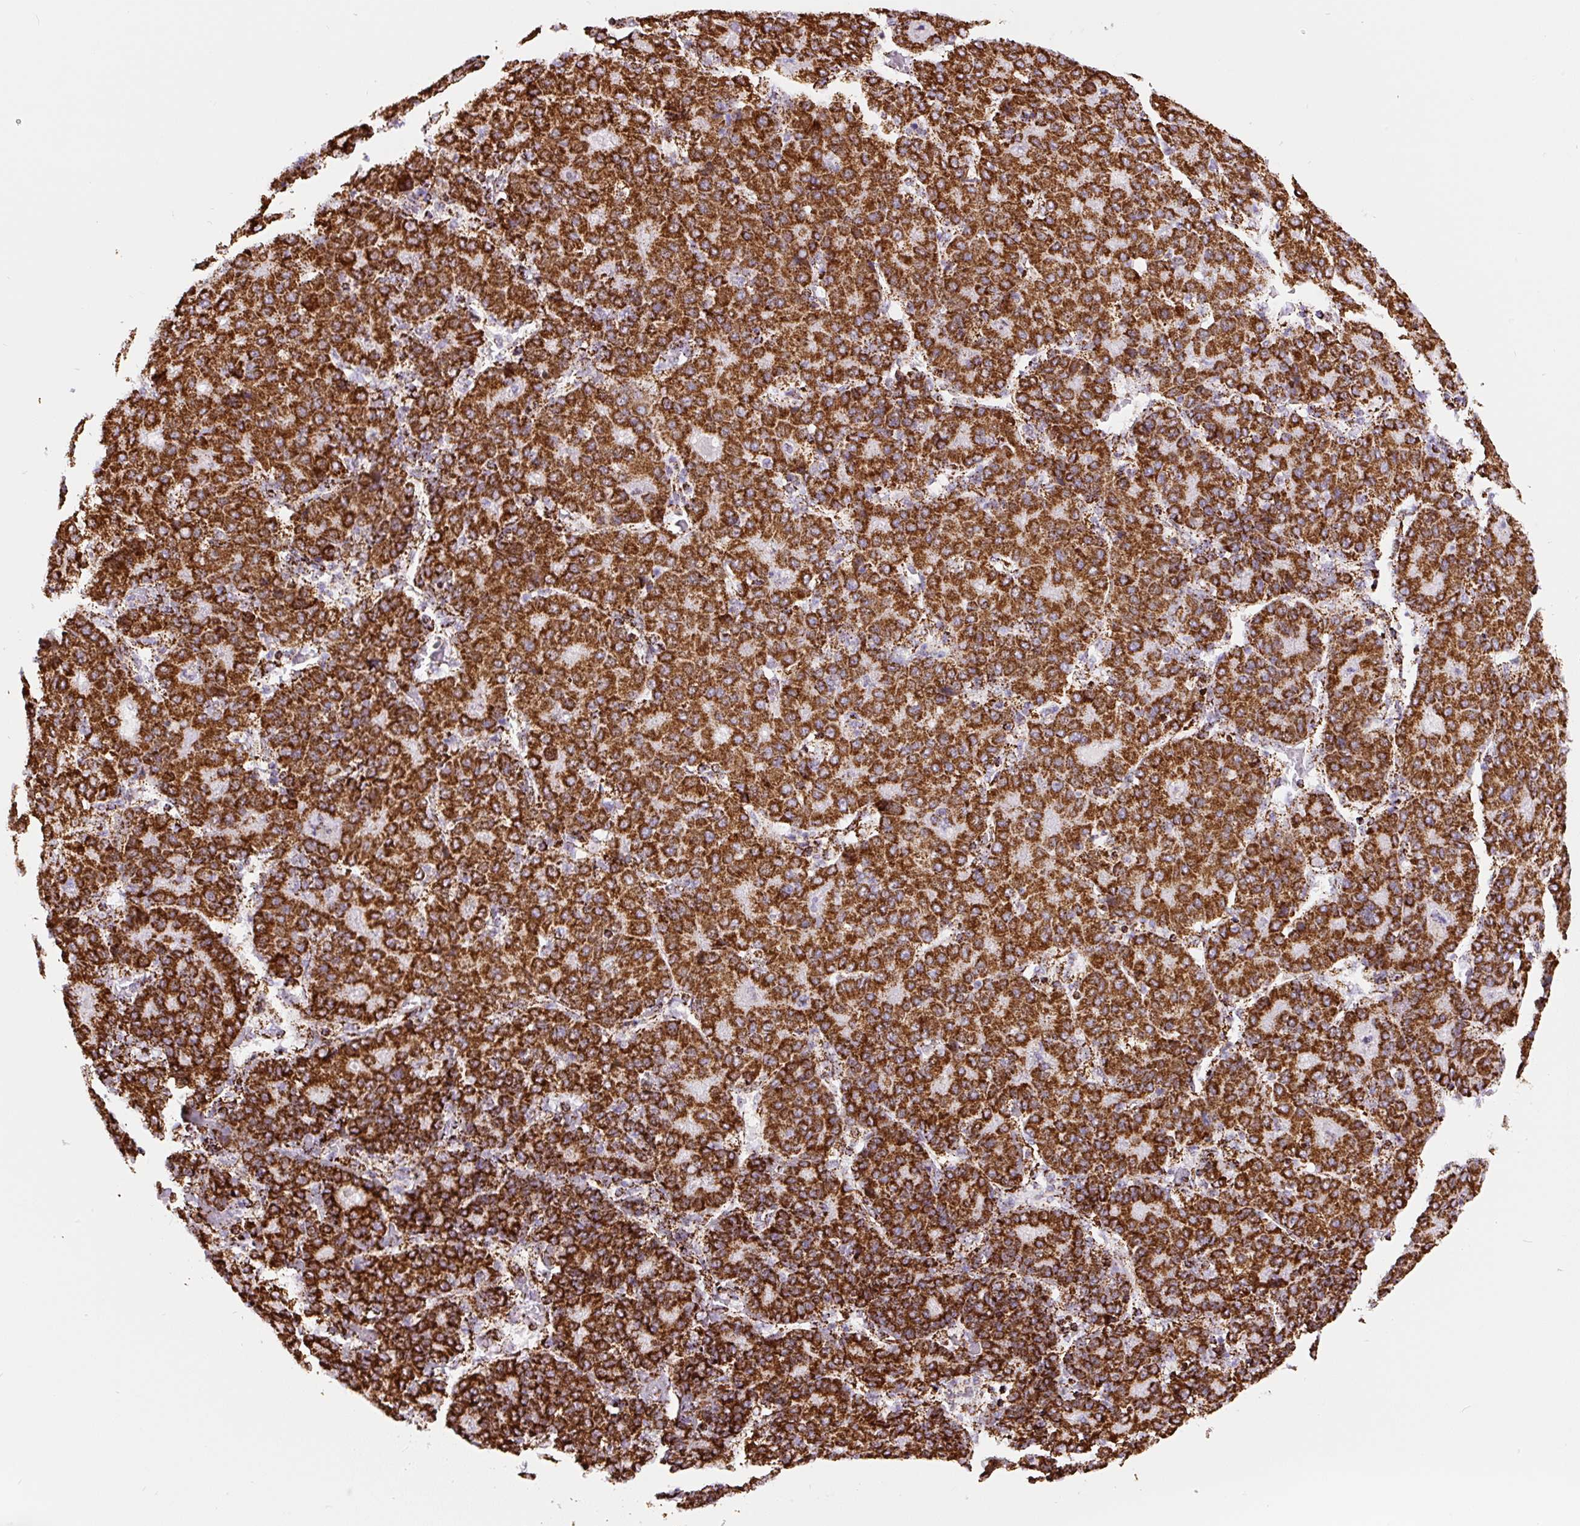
{"staining": {"intensity": "strong", "quantity": ">75%", "location": "cytoplasmic/membranous"}, "tissue": "liver cancer", "cell_type": "Tumor cells", "image_type": "cancer", "snomed": [{"axis": "morphology", "description": "Carcinoma, Hepatocellular, NOS"}, {"axis": "topography", "description": "Liver"}], "caption": "A high-resolution micrograph shows IHC staining of liver hepatocellular carcinoma, which exhibits strong cytoplasmic/membranous positivity in approximately >75% of tumor cells.", "gene": "ATP5F1A", "patient": {"sex": "male", "age": 65}}